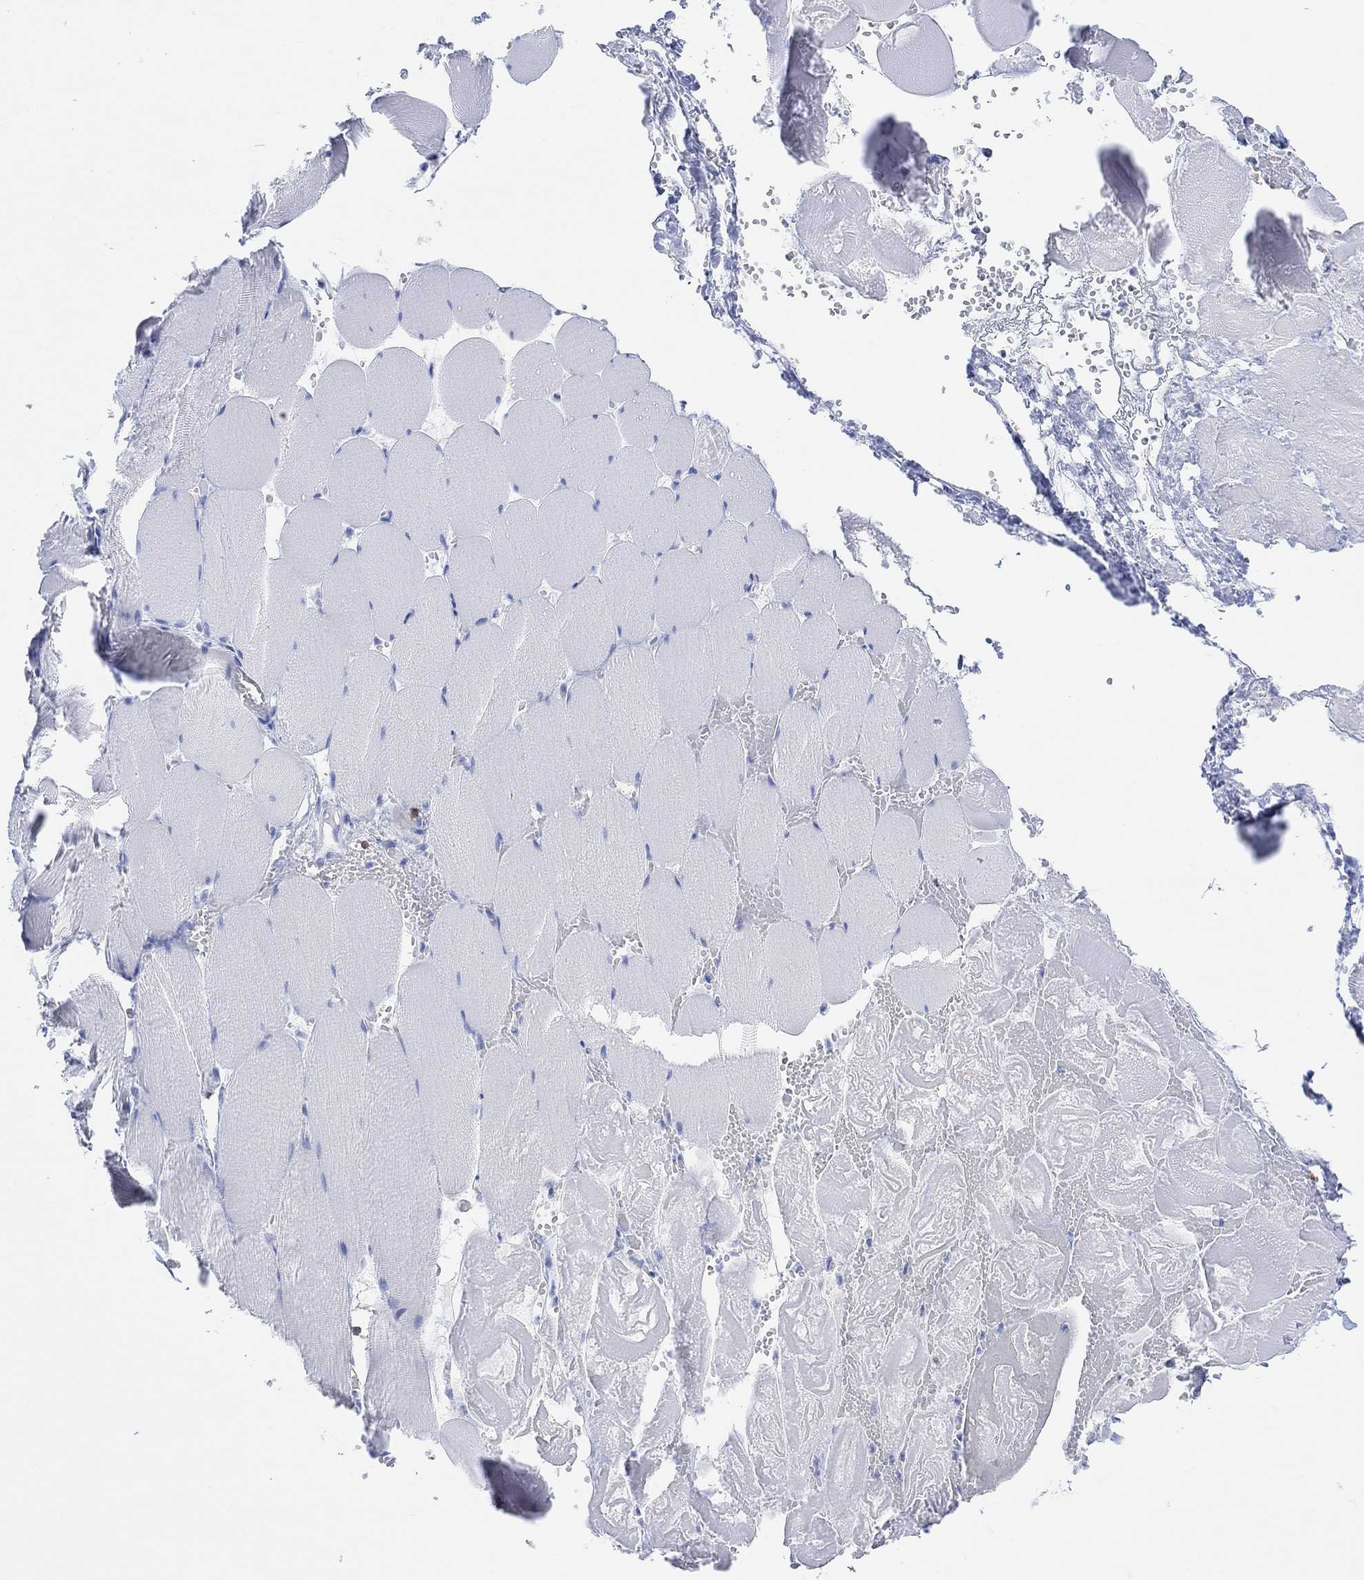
{"staining": {"intensity": "negative", "quantity": "none", "location": "none"}, "tissue": "skeletal muscle", "cell_type": "Myocytes", "image_type": "normal", "snomed": [{"axis": "morphology", "description": "Normal tissue, NOS"}, {"axis": "morphology", "description": "Malignant melanoma, Metastatic site"}, {"axis": "topography", "description": "Skeletal muscle"}], "caption": "This histopathology image is of unremarkable skeletal muscle stained with IHC to label a protein in brown with the nuclei are counter-stained blue. There is no staining in myocytes.", "gene": "GPR65", "patient": {"sex": "male", "age": 50}}